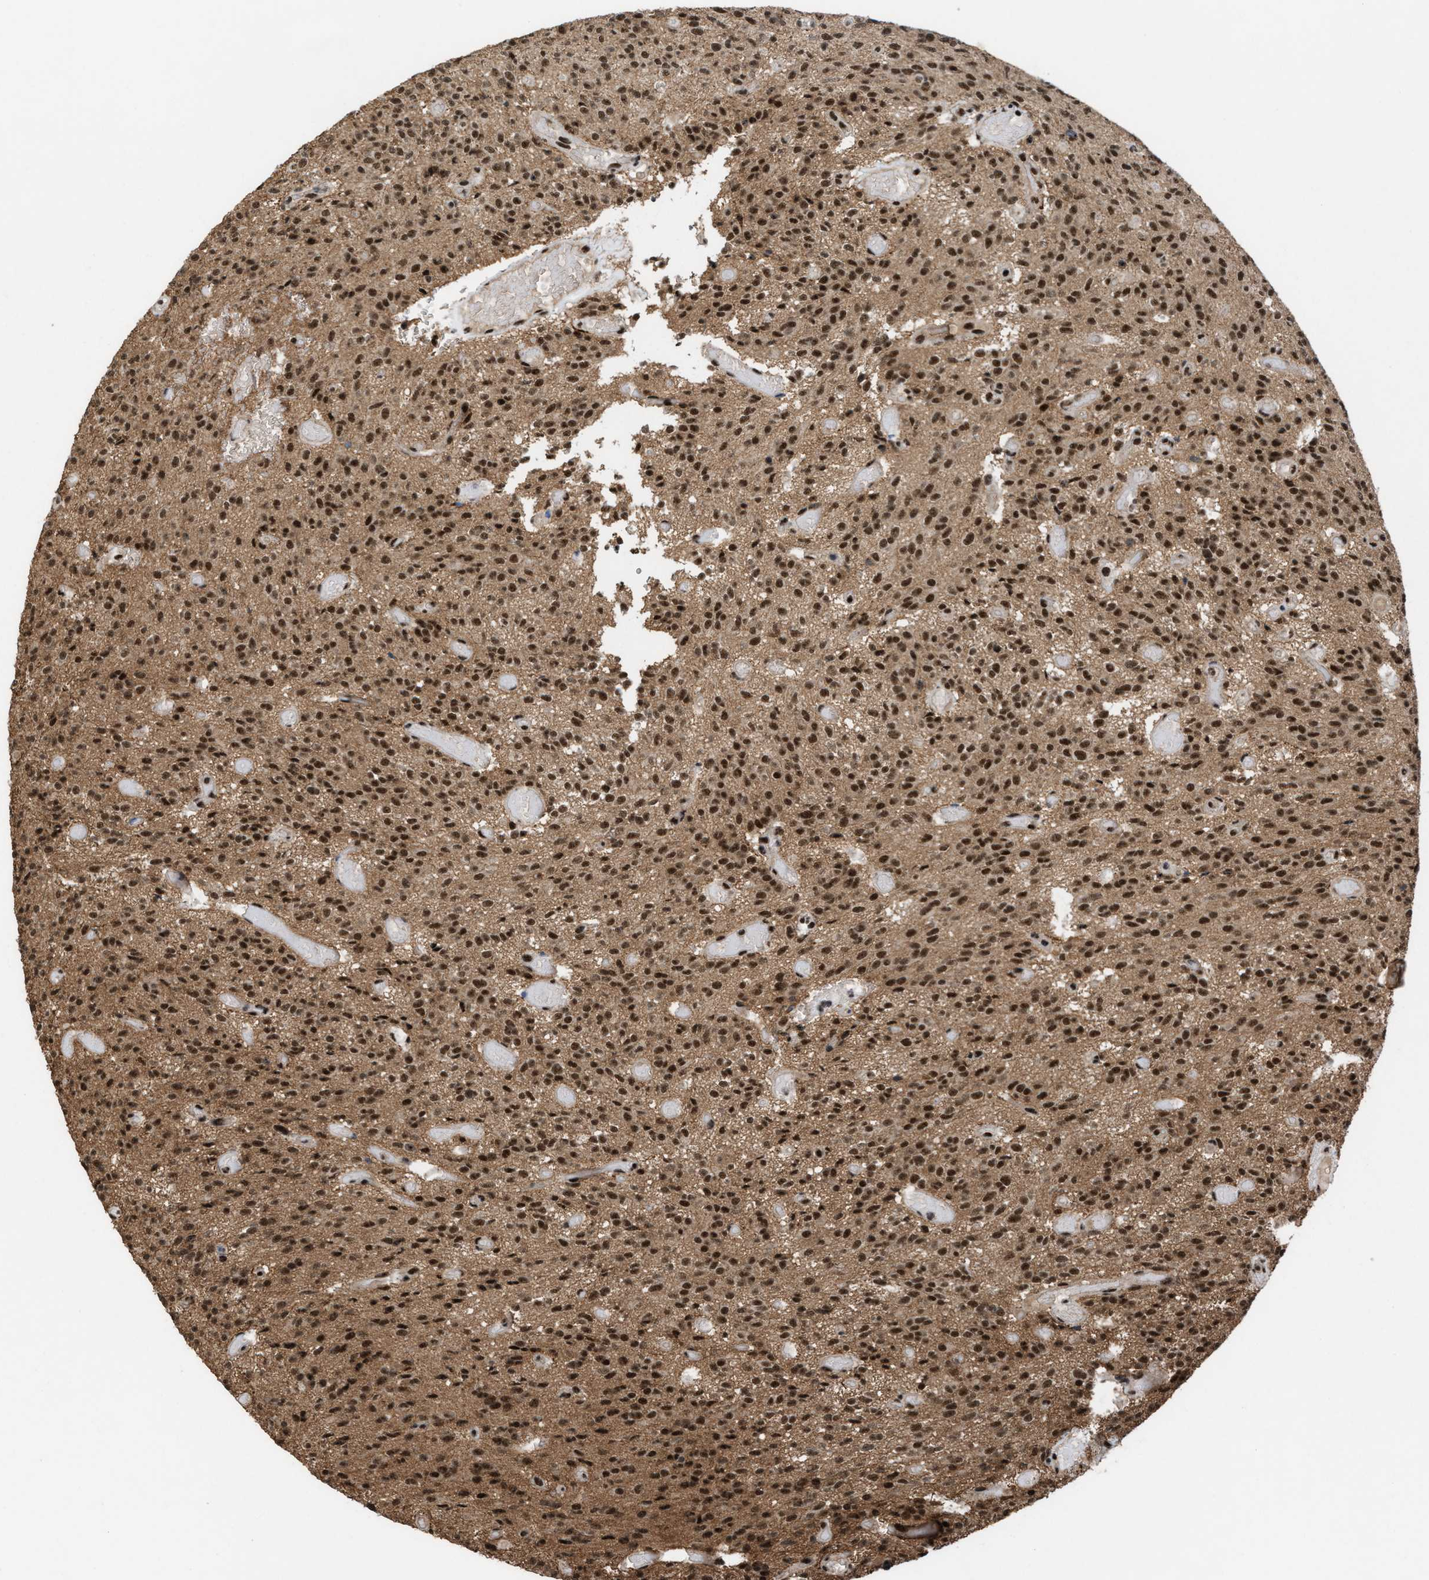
{"staining": {"intensity": "strong", "quantity": ">75%", "location": "nuclear"}, "tissue": "glioma", "cell_type": "Tumor cells", "image_type": "cancer", "snomed": [{"axis": "morphology", "description": "Glioma, malignant, High grade"}, {"axis": "topography", "description": "Brain"}], "caption": "Malignant glioma (high-grade) stained with a protein marker displays strong staining in tumor cells.", "gene": "PRPF4", "patient": {"sex": "male", "age": 34}}